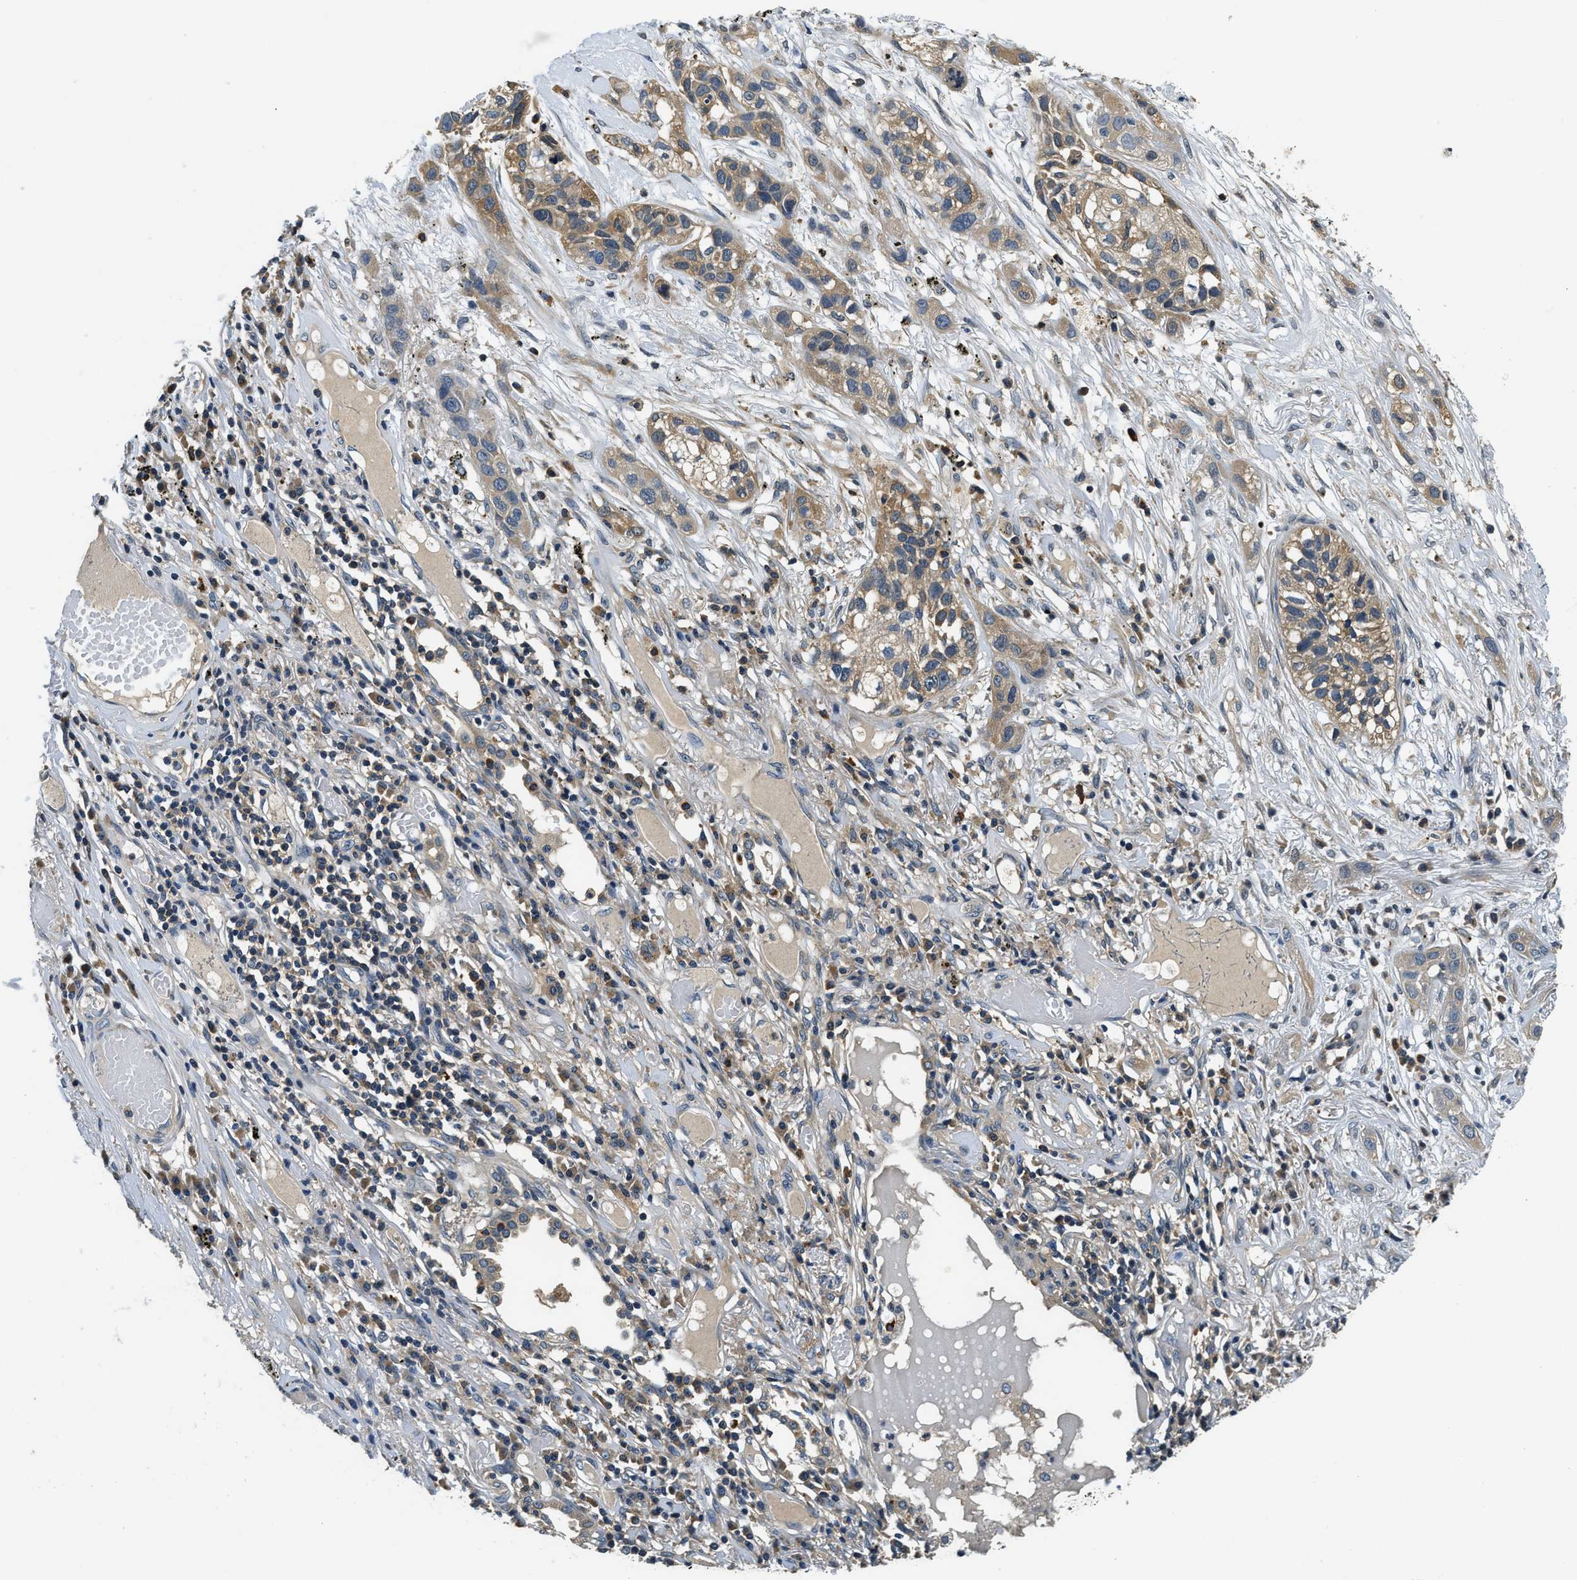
{"staining": {"intensity": "moderate", "quantity": ">75%", "location": "cytoplasmic/membranous"}, "tissue": "lung cancer", "cell_type": "Tumor cells", "image_type": "cancer", "snomed": [{"axis": "morphology", "description": "Squamous cell carcinoma, NOS"}, {"axis": "topography", "description": "Lung"}], "caption": "The photomicrograph shows immunohistochemical staining of lung squamous cell carcinoma. There is moderate cytoplasmic/membranous expression is identified in approximately >75% of tumor cells.", "gene": "RESF1", "patient": {"sex": "male", "age": 71}}